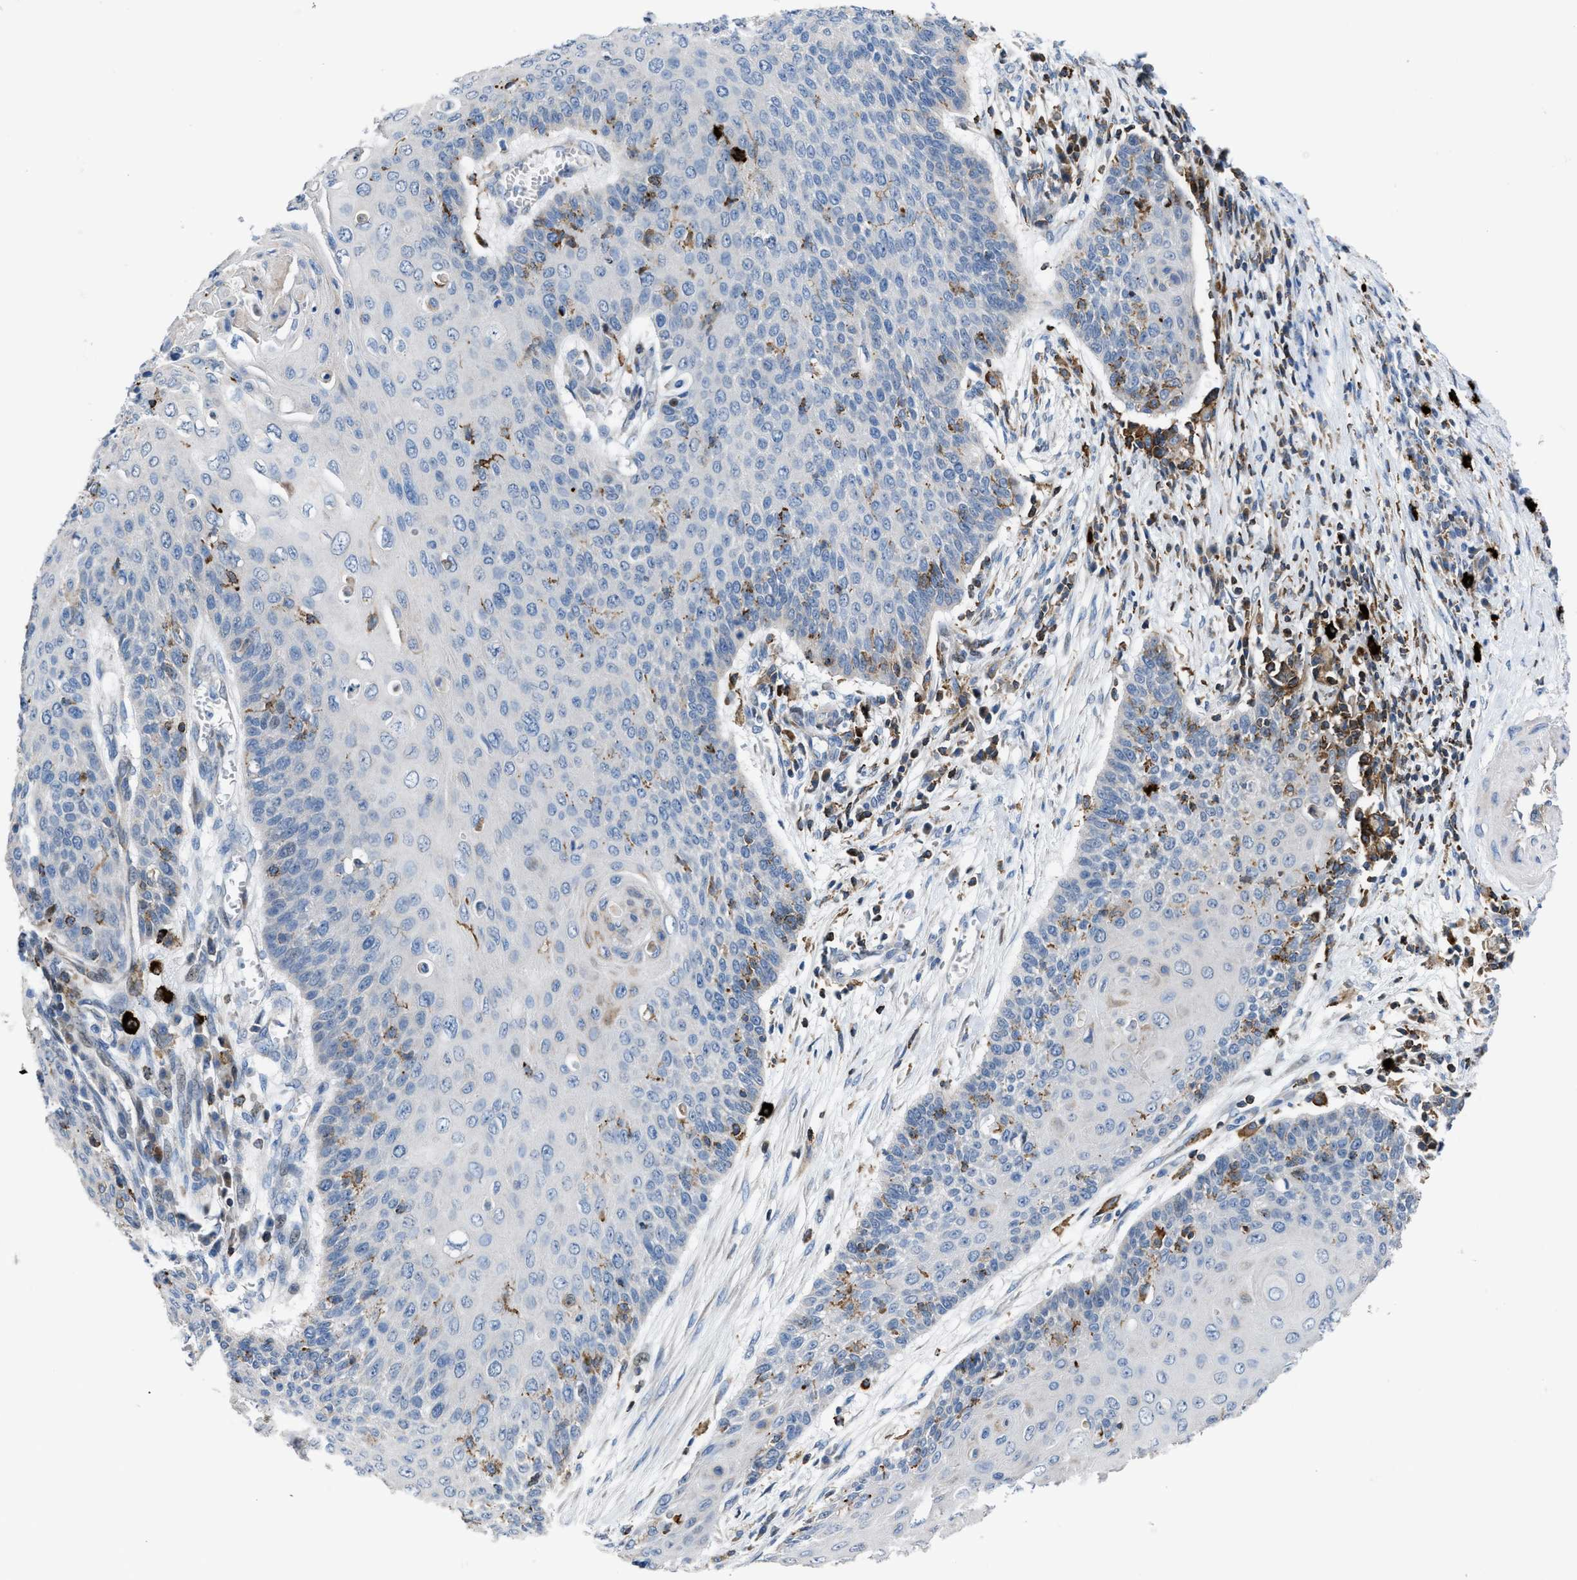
{"staining": {"intensity": "negative", "quantity": "none", "location": "none"}, "tissue": "cervical cancer", "cell_type": "Tumor cells", "image_type": "cancer", "snomed": [{"axis": "morphology", "description": "Squamous cell carcinoma, NOS"}, {"axis": "topography", "description": "Cervix"}], "caption": "Immunohistochemistry (IHC) micrograph of neoplastic tissue: cervical cancer (squamous cell carcinoma) stained with DAB (3,3'-diaminobenzidine) reveals no significant protein staining in tumor cells.", "gene": "ATP9A", "patient": {"sex": "female", "age": 39}}